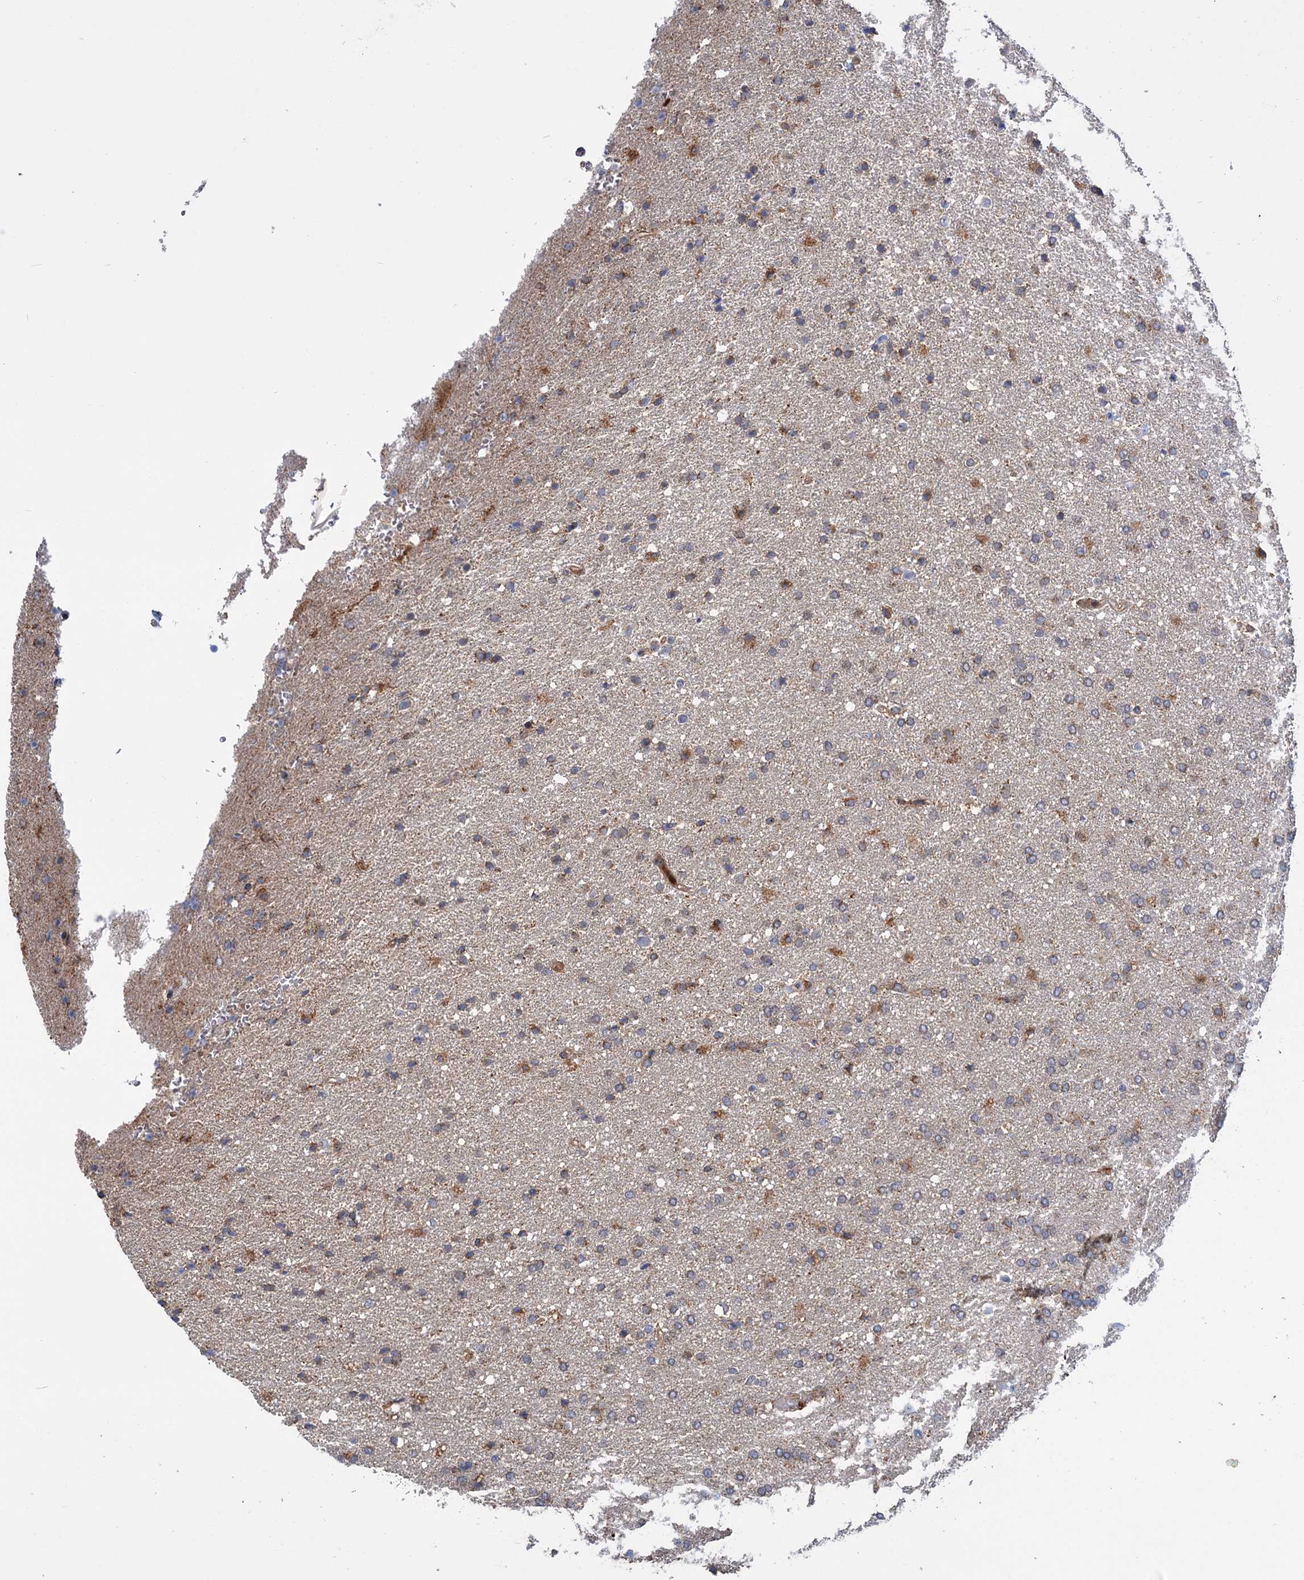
{"staining": {"intensity": "weak", "quantity": "25%-75%", "location": "cytoplasmic/membranous"}, "tissue": "glioma", "cell_type": "Tumor cells", "image_type": "cancer", "snomed": [{"axis": "morphology", "description": "Glioma, malignant, High grade"}, {"axis": "topography", "description": "Brain"}], "caption": "Immunohistochemistry (DAB (3,3'-diaminobenzidine)) staining of human glioma displays weak cytoplasmic/membranous protein positivity in about 25%-75% of tumor cells. The protein of interest is stained brown, and the nuclei are stained in blue (DAB (3,3'-diaminobenzidine) IHC with brightfield microscopy, high magnification).", "gene": "DYNC2H1", "patient": {"sex": "male", "age": 72}}